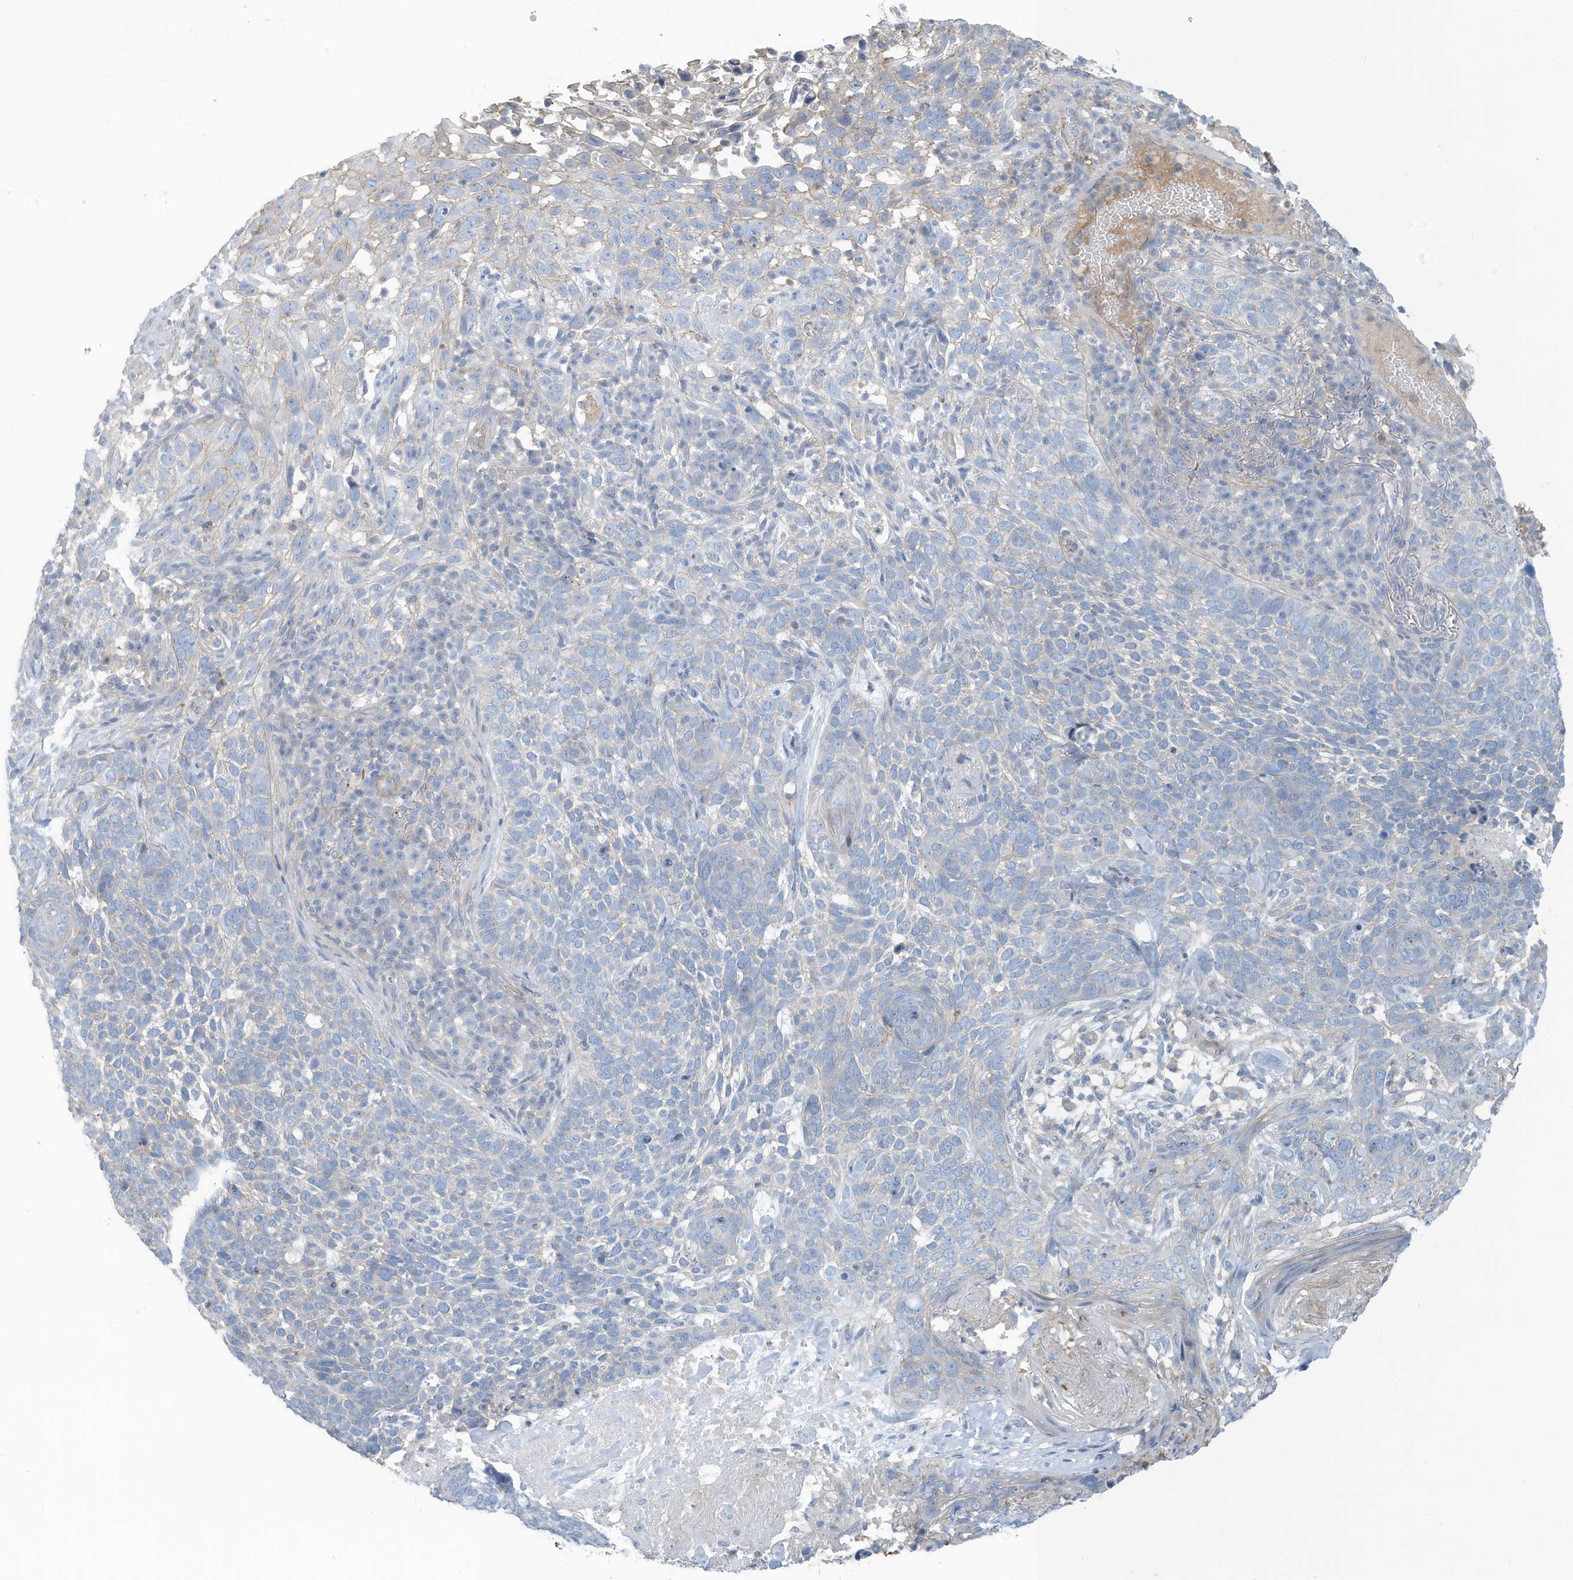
{"staining": {"intensity": "negative", "quantity": "none", "location": "none"}, "tissue": "skin cancer", "cell_type": "Tumor cells", "image_type": "cancer", "snomed": [{"axis": "morphology", "description": "Basal cell carcinoma"}, {"axis": "topography", "description": "Skin"}], "caption": "Tumor cells show no significant protein expression in basal cell carcinoma (skin).", "gene": "ZNF846", "patient": {"sex": "female", "age": 64}}